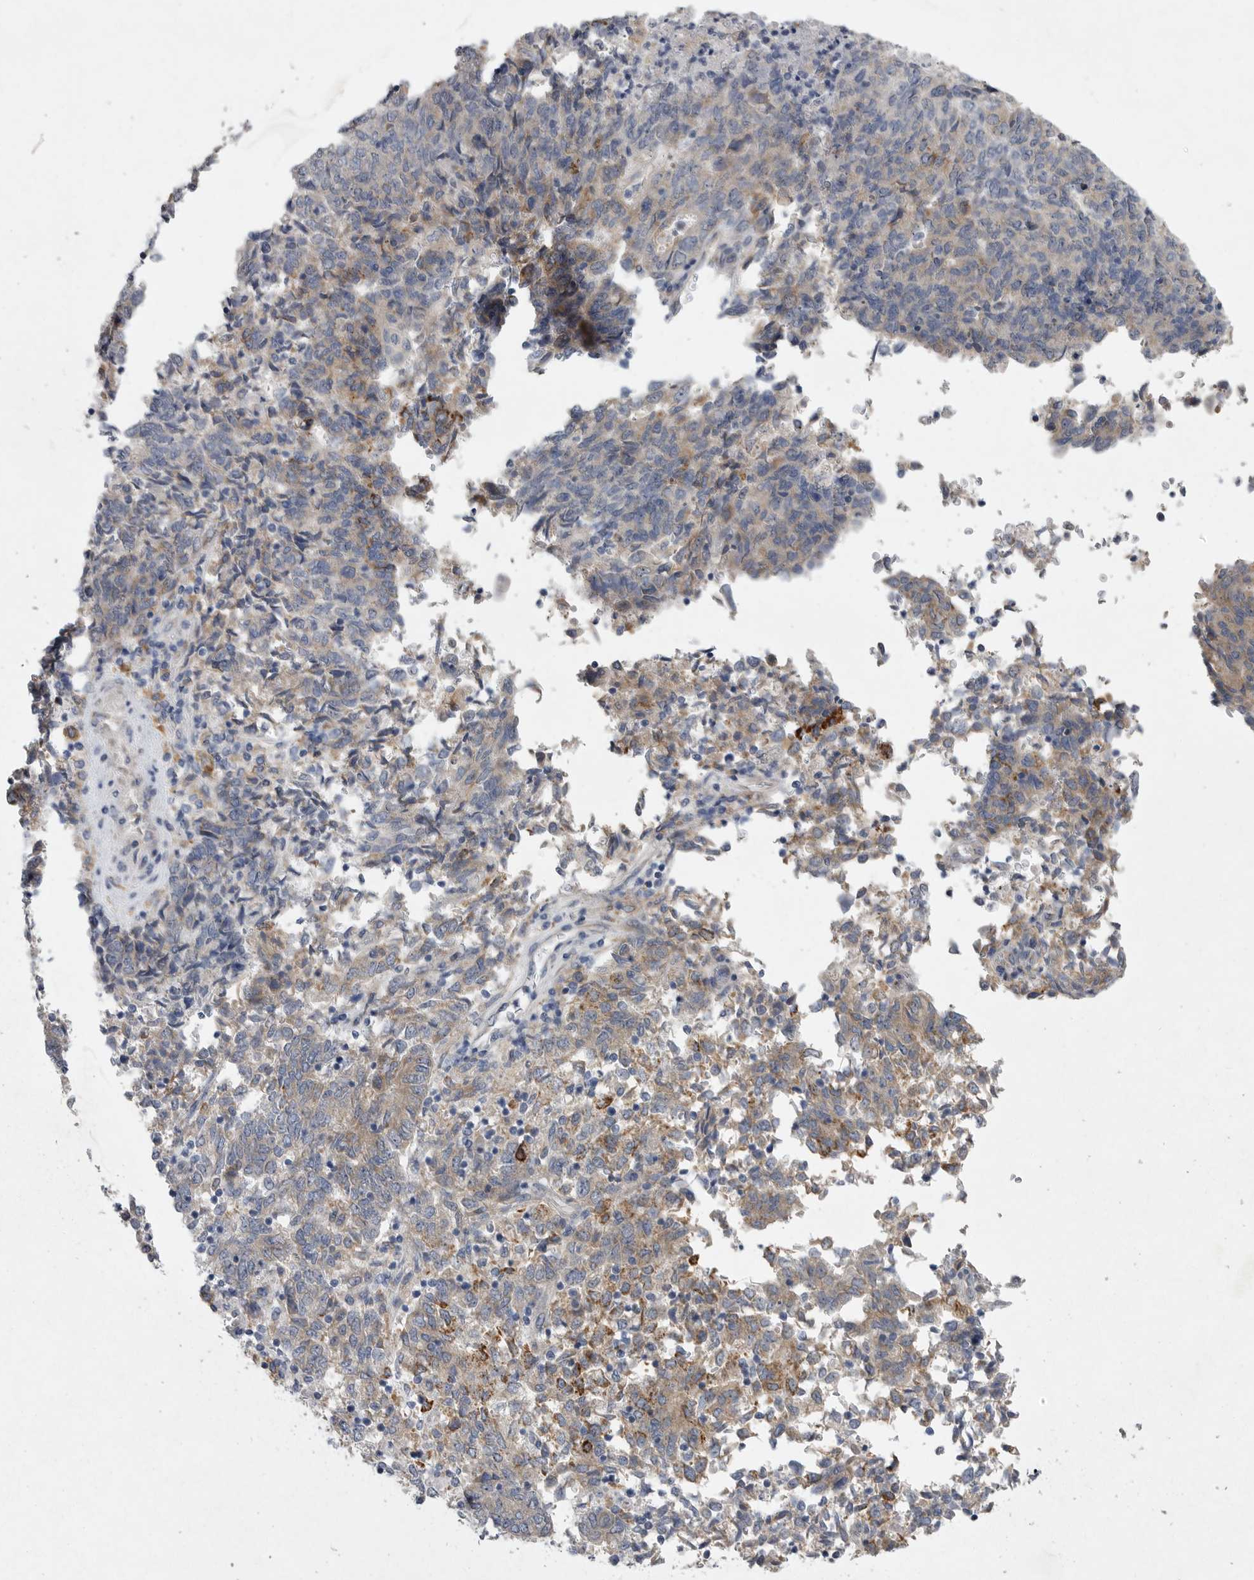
{"staining": {"intensity": "moderate", "quantity": "<25%", "location": "cytoplasmic/membranous"}, "tissue": "endometrial cancer", "cell_type": "Tumor cells", "image_type": "cancer", "snomed": [{"axis": "morphology", "description": "Adenocarcinoma, NOS"}, {"axis": "topography", "description": "Endometrium"}], "caption": "Moderate cytoplasmic/membranous expression is seen in about <25% of tumor cells in adenocarcinoma (endometrial).", "gene": "EDEM3", "patient": {"sex": "female", "age": 80}}